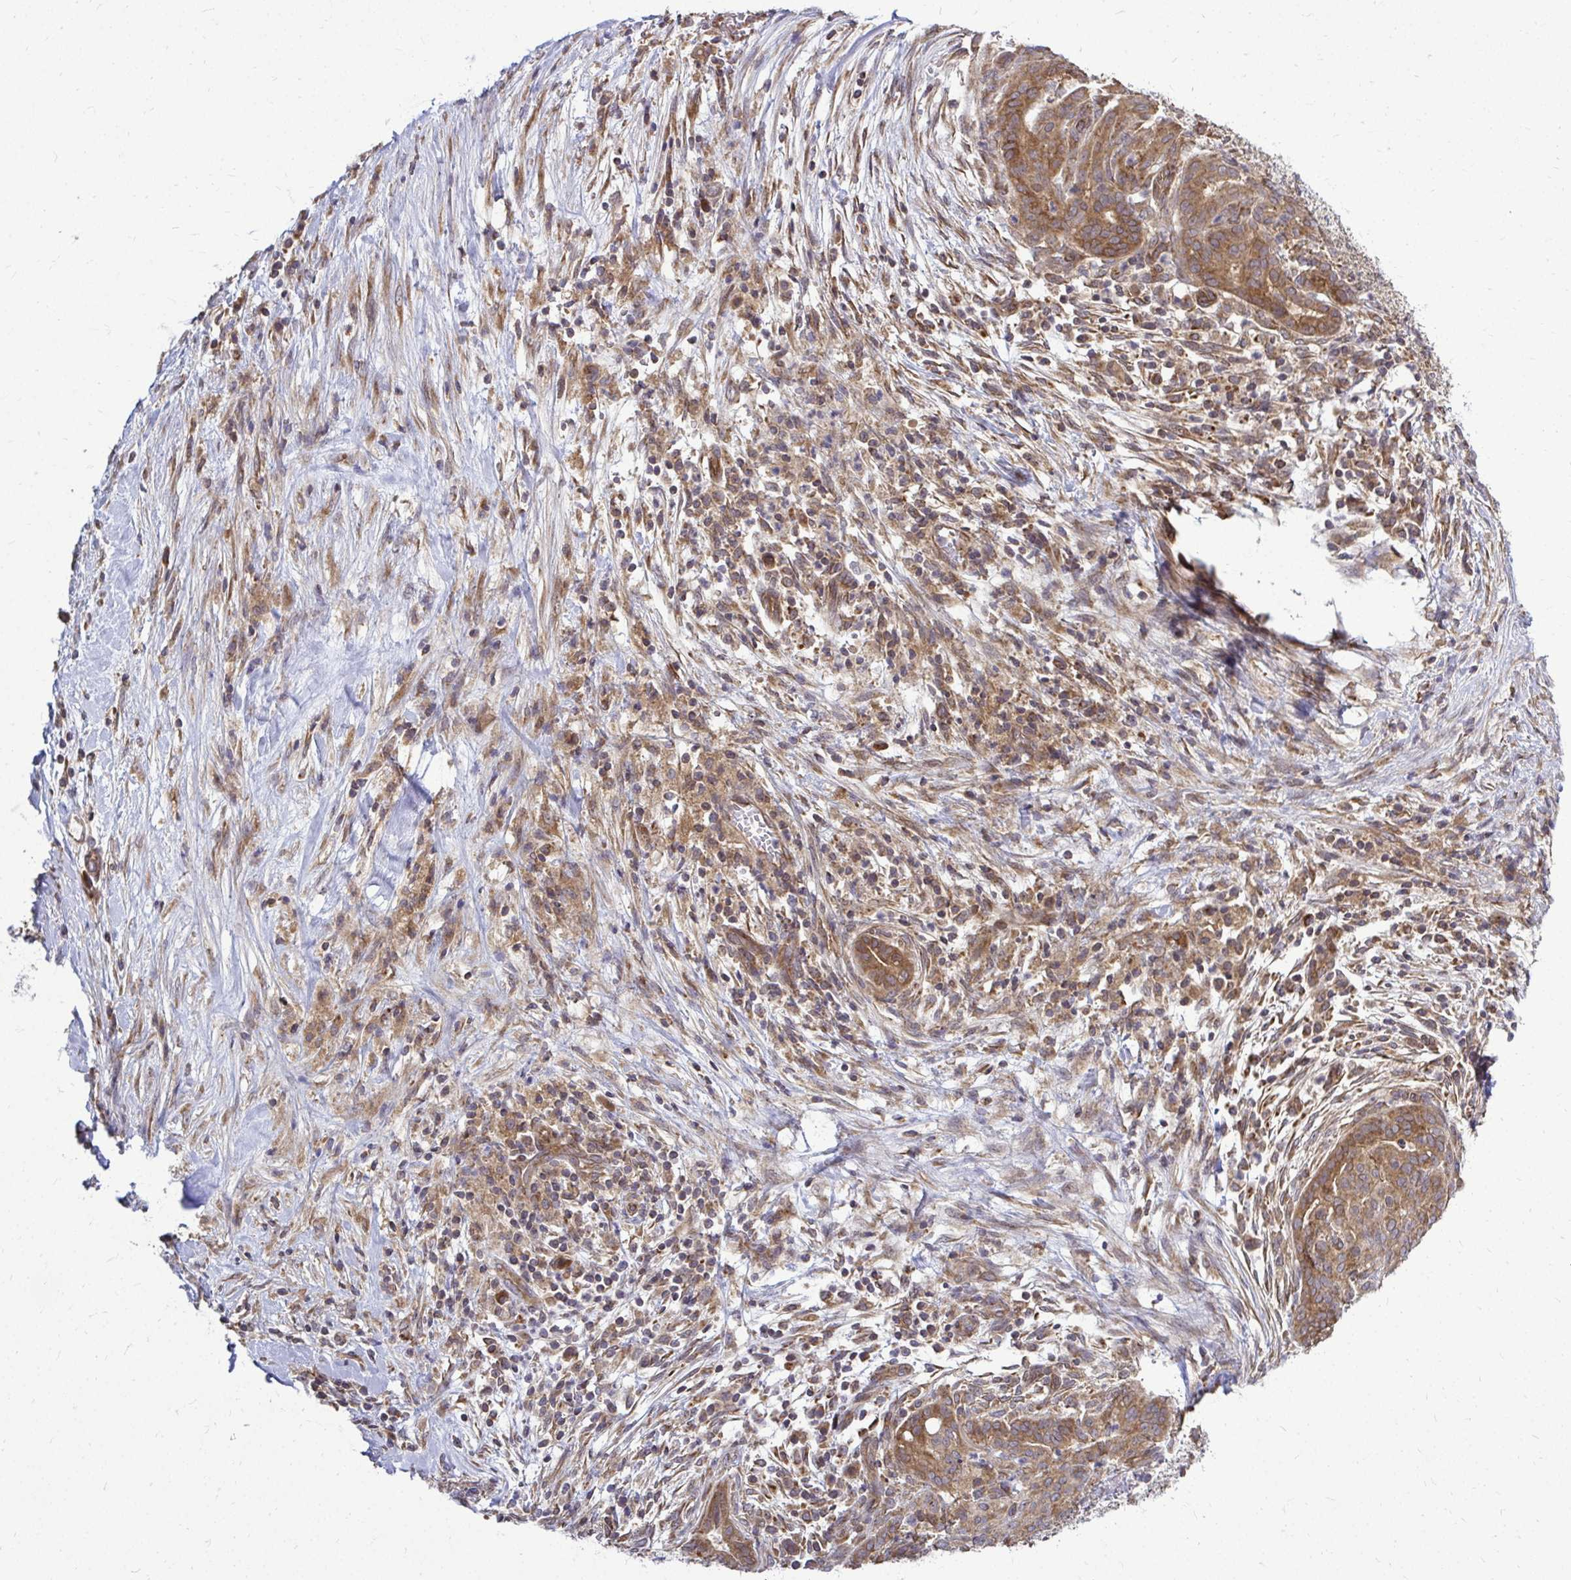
{"staining": {"intensity": "moderate", "quantity": ">75%", "location": "cytoplasmic/membranous"}, "tissue": "pancreatic cancer", "cell_type": "Tumor cells", "image_type": "cancer", "snomed": [{"axis": "morphology", "description": "Adenocarcinoma, NOS"}, {"axis": "topography", "description": "Pancreas"}], "caption": "DAB immunohistochemical staining of pancreatic adenocarcinoma shows moderate cytoplasmic/membranous protein expression in approximately >75% of tumor cells.", "gene": "FMR1", "patient": {"sex": "male", "age": 44}}